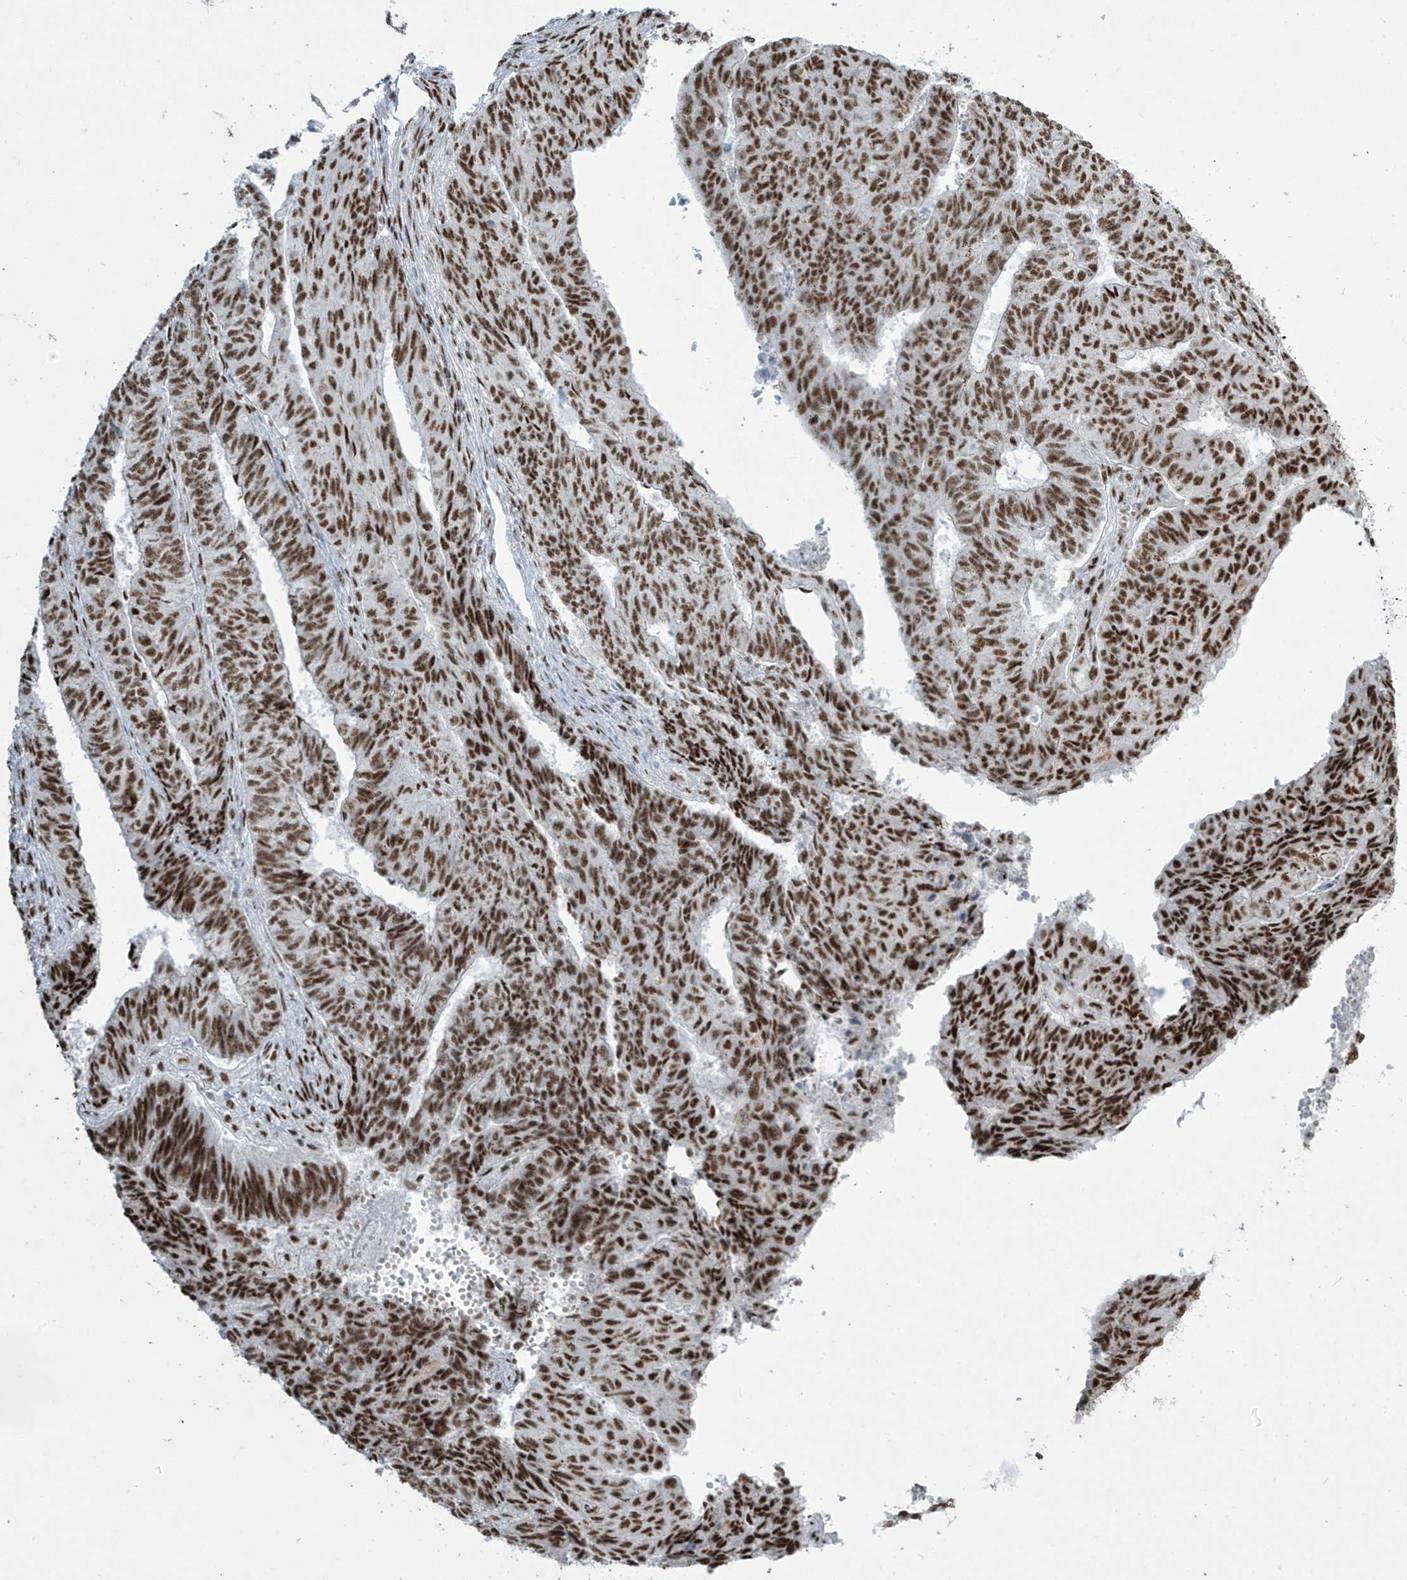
{"staining": {"intensity": "strong", "quantity": ">75%", "location": "nuclear"}, "tissue": "endometrial cancer", "cell_type": "Tumor cells", "image_type": "cancer", "snomed": [{"axis": "morphology", "description": "Adenocarcinoma, NOS"}, {"axis": "topography", "description": "Endometrium"}], "caption": "Protein expression analysis of human endometrial cancer (adenocarcinoma) reveals strong nuclear positivity in approximately >75% of tumor cells.", "gene": "MS4A6A", "patient": {"sex": "female", "age": 32}}